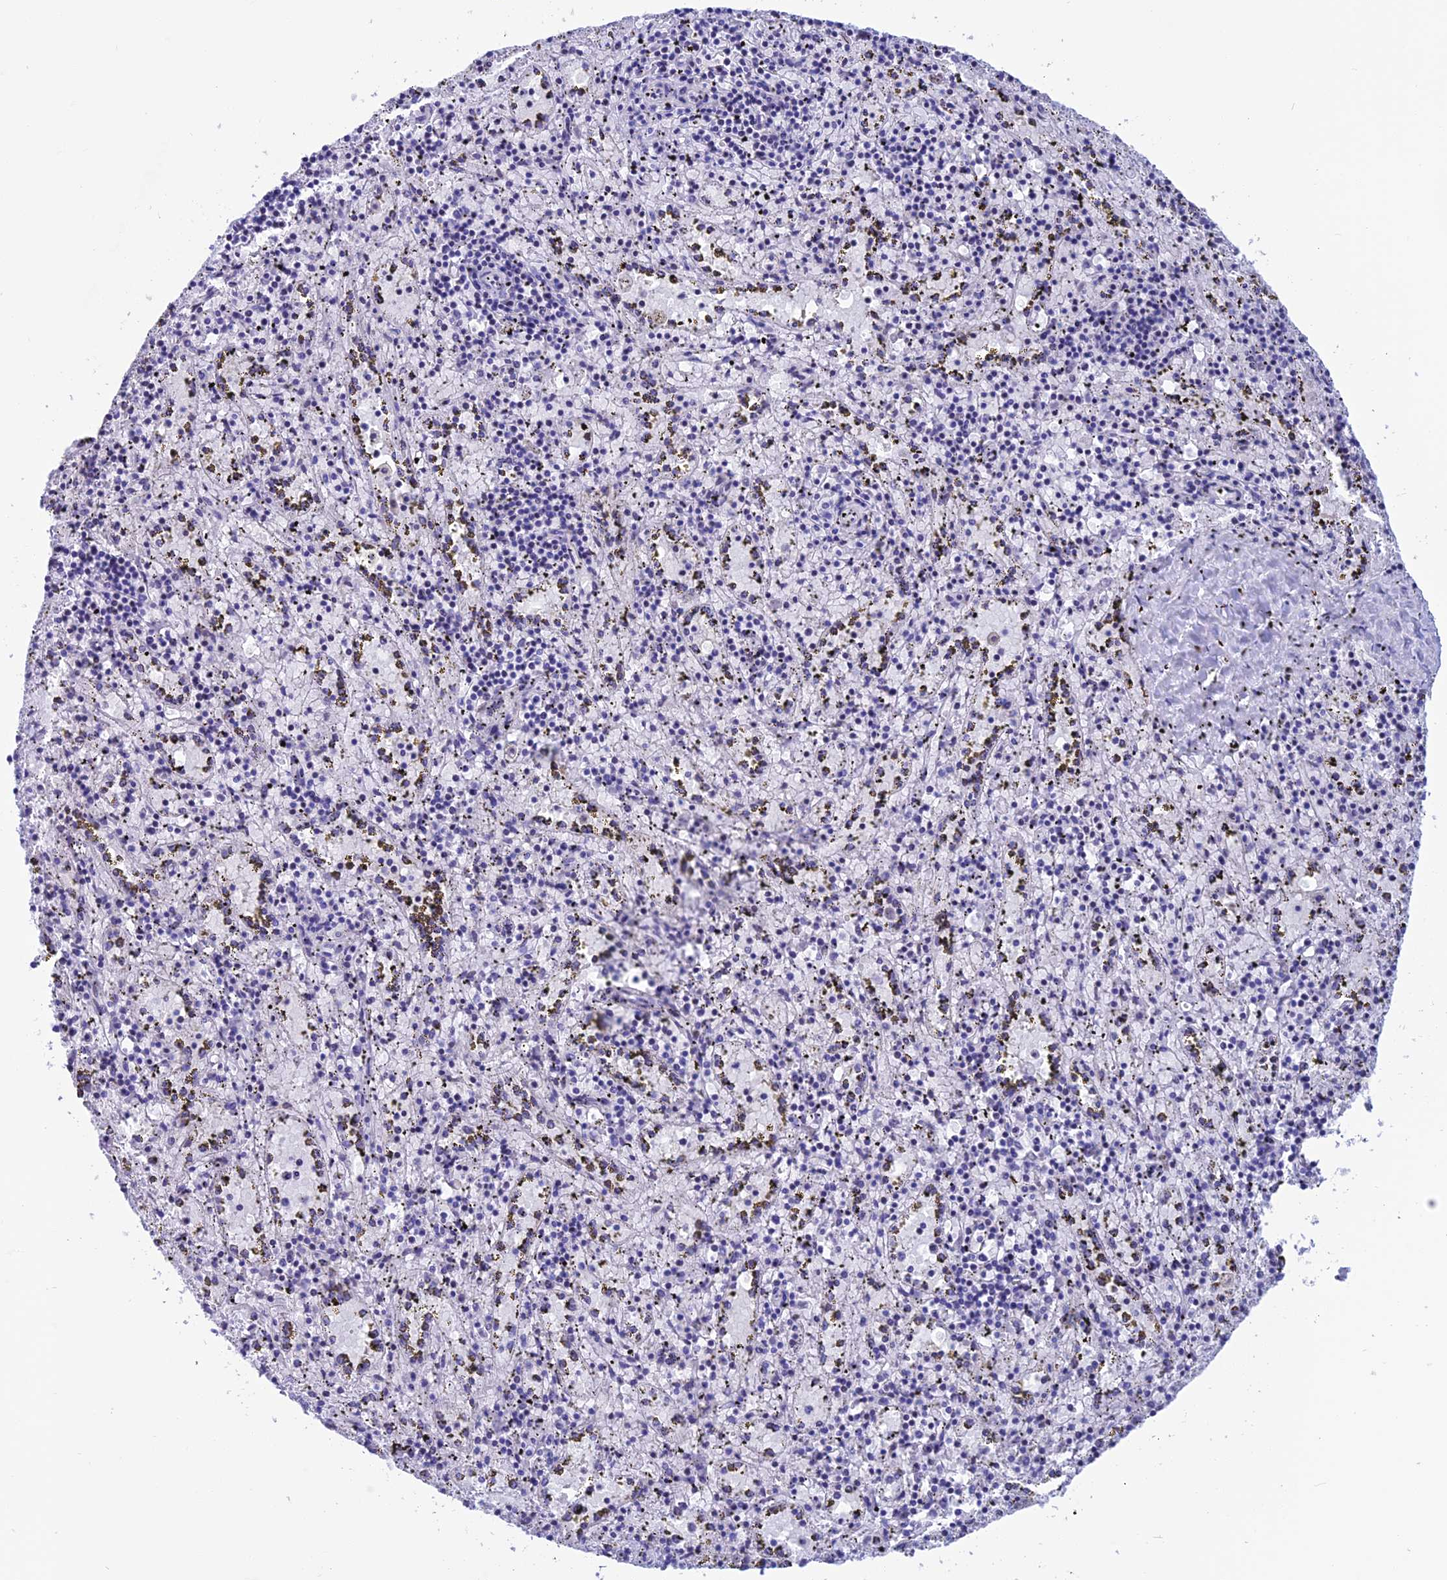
{"staining": {"intensity": "negative", "quantity": "none", "location": "none"}, "tissue": "spleen", "cell_type": "Cells in red pulp", "image_type": "normal", "snomed": [{"axis": "morphology", "description": "Normal tissue, NOS"}, {"axis": "topography", "description": "Spleen"}], "caption": "A high-resolution photomicrograph shows IHC staining of unremarkable spleen, which displays no significant expression in cells in red pulp.", "gene": "NXPE4", "patient": {"sex": "male", "age": 11}}